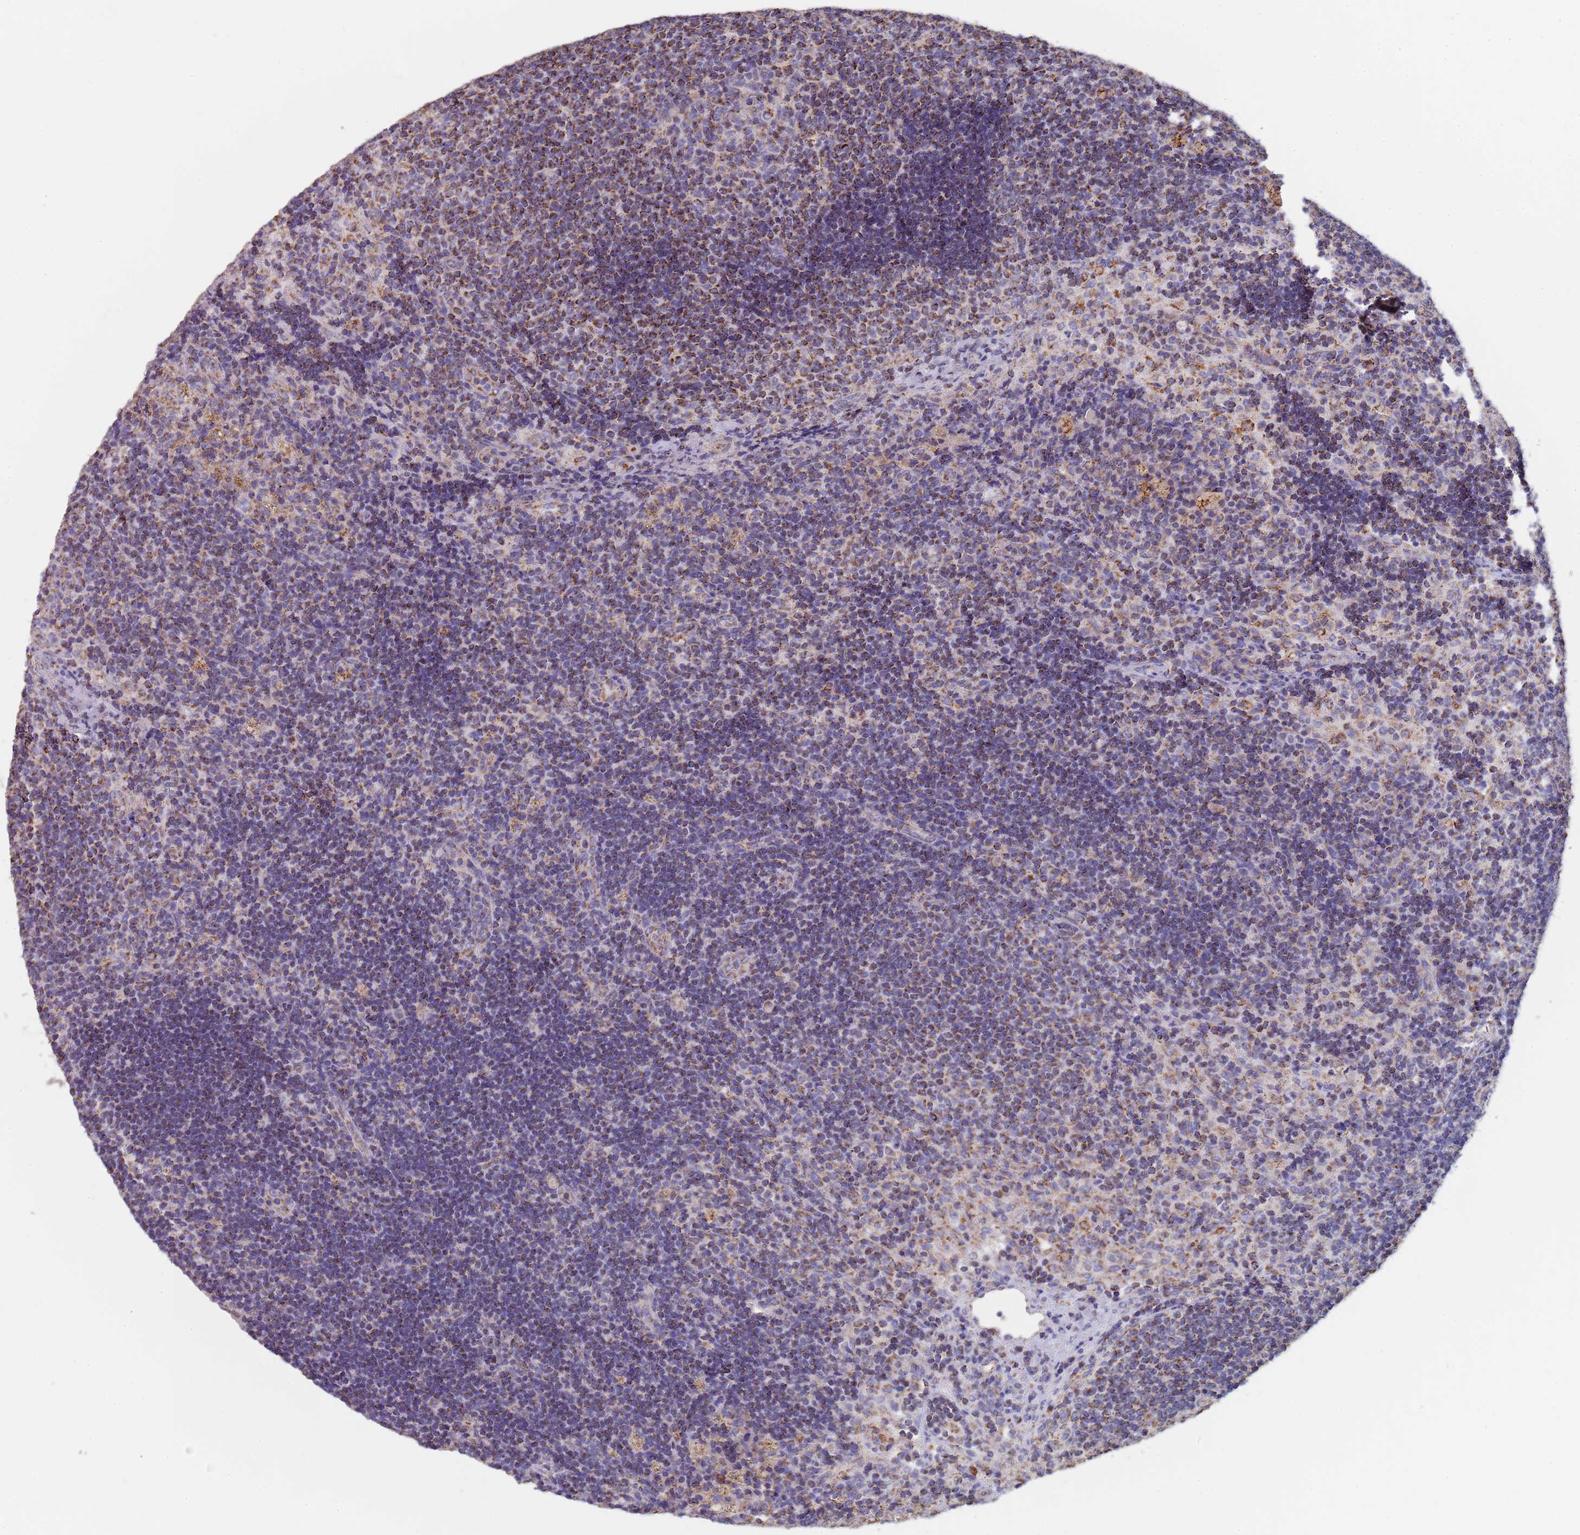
{"staining": {"intensity": "moderate", "quantity": ">75%", "location": "cytoplasmic/membranous"}, "tissue": "lymph node", "cell_type": "Germinal center cells", "image_type": "normal", "snomed": [{"axis": "morphology", "description": "Normal tissue, NOS"}, {"axis": "topography", "description": "Lymph node"}], "caption": "Lymph node stained with DAB immunohistochemistry (IHC) shows medium levels of moderate cytoplasmic/membranous expression in approximately >75% of germinal center cells. (DAB IHC with brightfield microscopy, high magnification).", "gene": "PGP", "patient": {"sex": "female", "age": 70}}